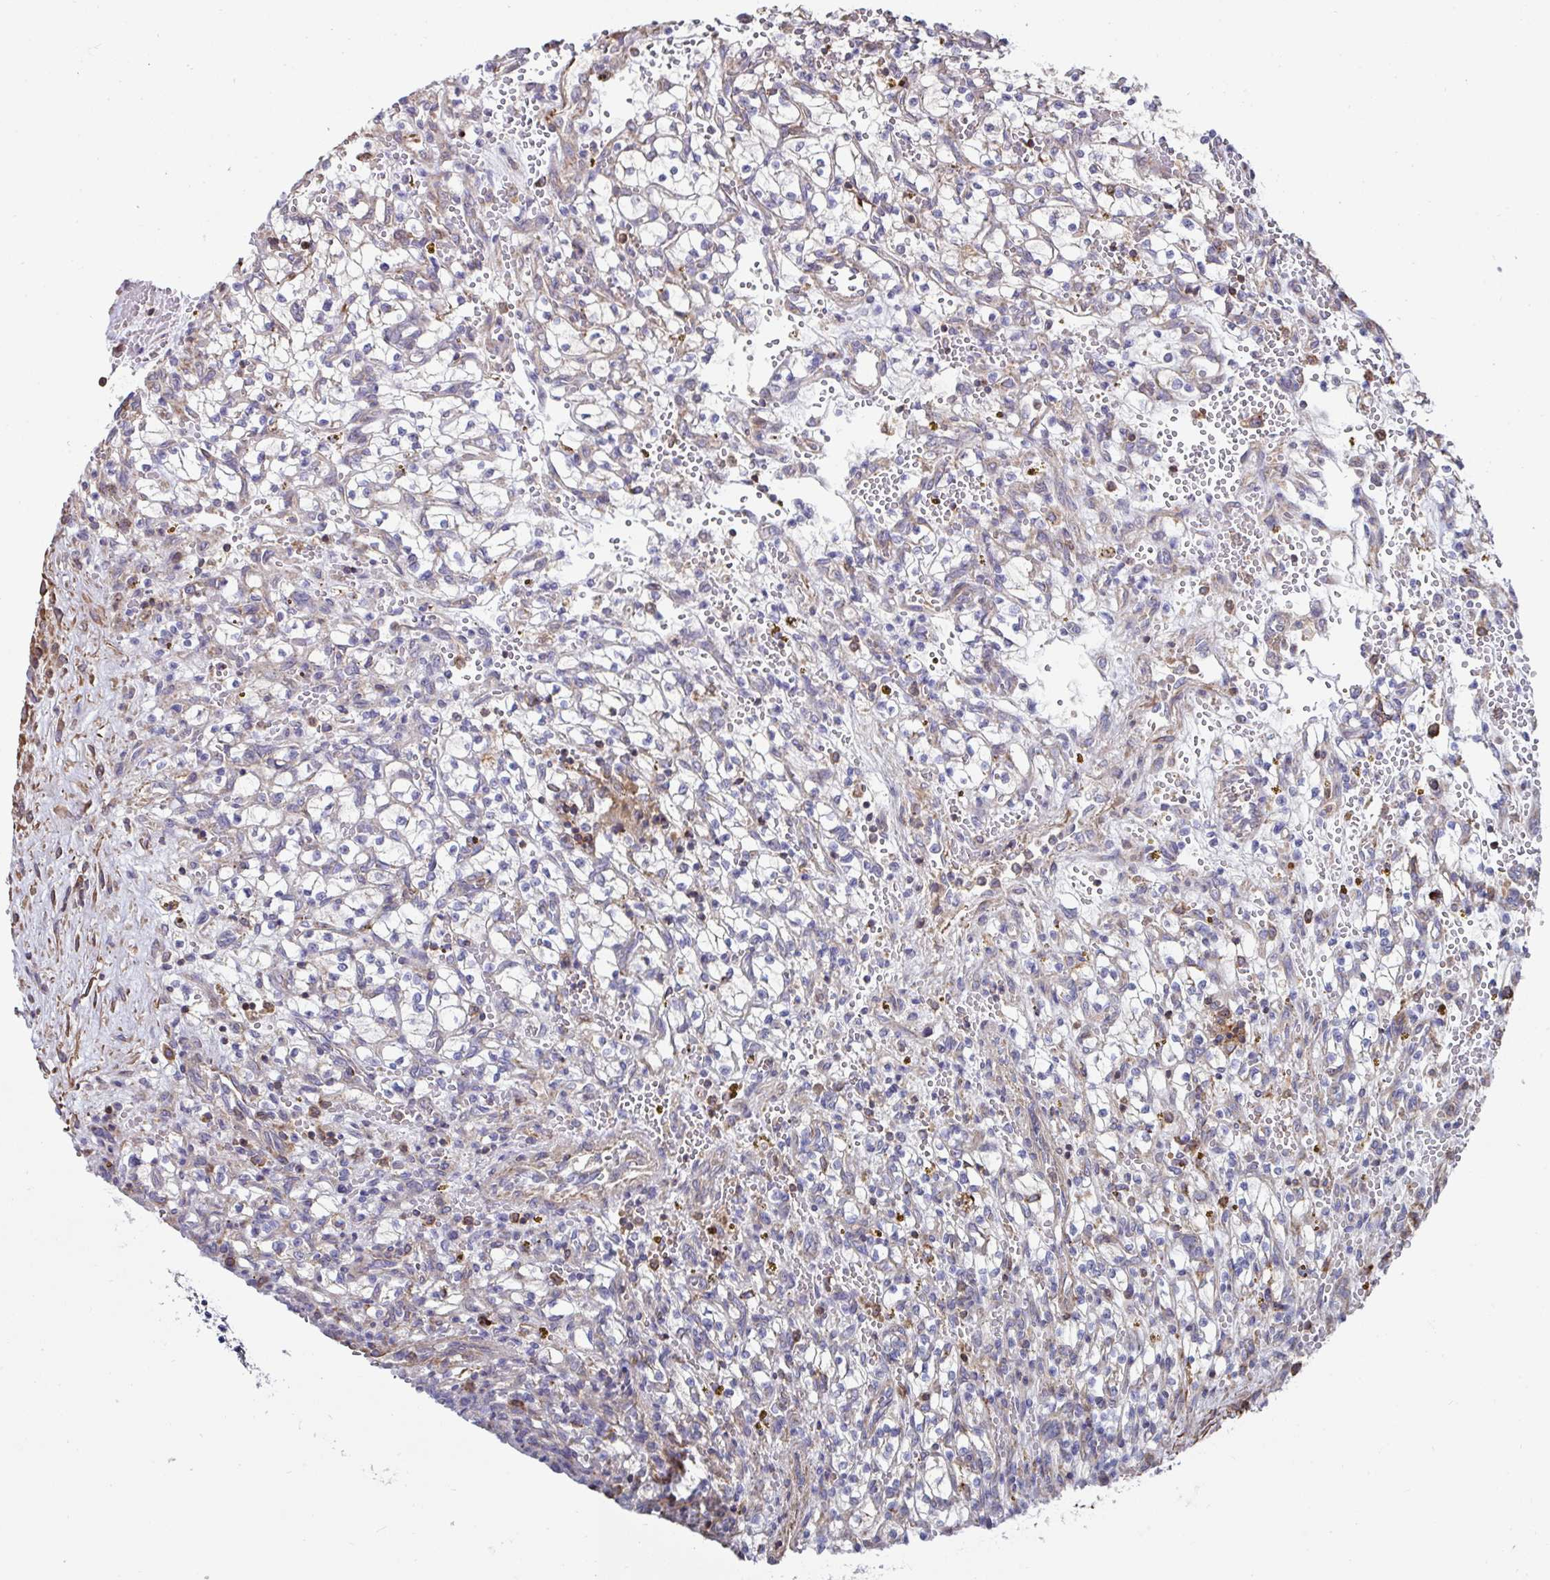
{"staining": {"intensity": "negative", "quantity": "none", "location": "none"}, "tissue": "renal cancer", "cell_type": "Tumor cells", "image_type": "cancer", "snomed": [{"axis": "morphology", "description": "Adenocarcinoma, NOS"}, {"axis": "topography", "description": "Kidney"}], "caption": "This is an IHC photomicrograph of human renal adenocarcinoma. There is no staining in tumor cells.", "gene": "DZANK1", "patient": {"sex": "female", "age": 64}}